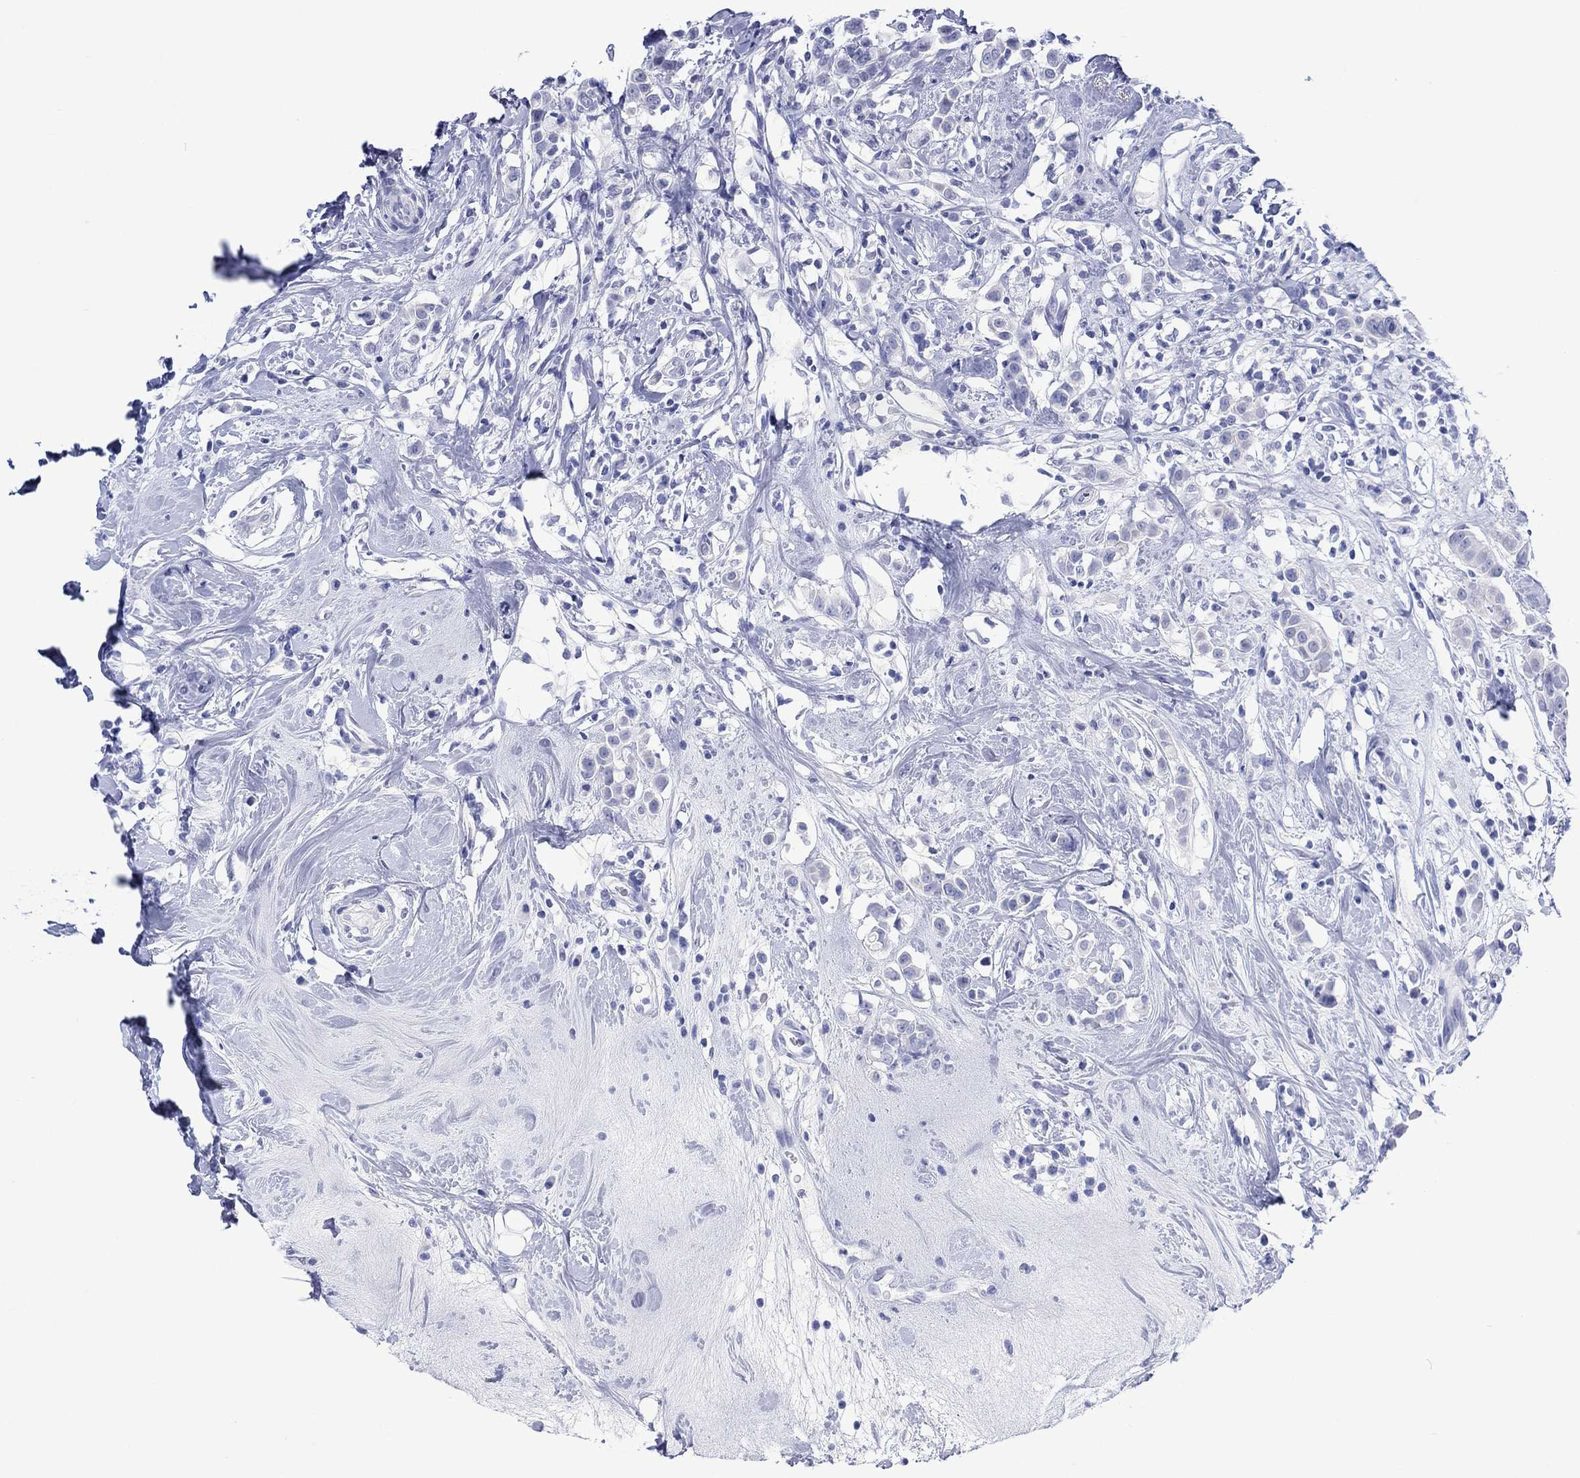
{"staining": {"intensity": "negative", "quantity": "none", "location": "none"}, "tissue": "breast cancer", "cell_type": "Tumor cells", "image_type": "cancer", "snomed": [{"axis": "morphology", "description": "Duct carcinoma"}, {"axis": "topography", "description": "Breast"}], "caption": "The photomicrograph demonstrates no significant staining in tumor cells of breast intraductal carcinoma.", "gene": "MLANA", "patient": {"sex": "female", "age": 27}}